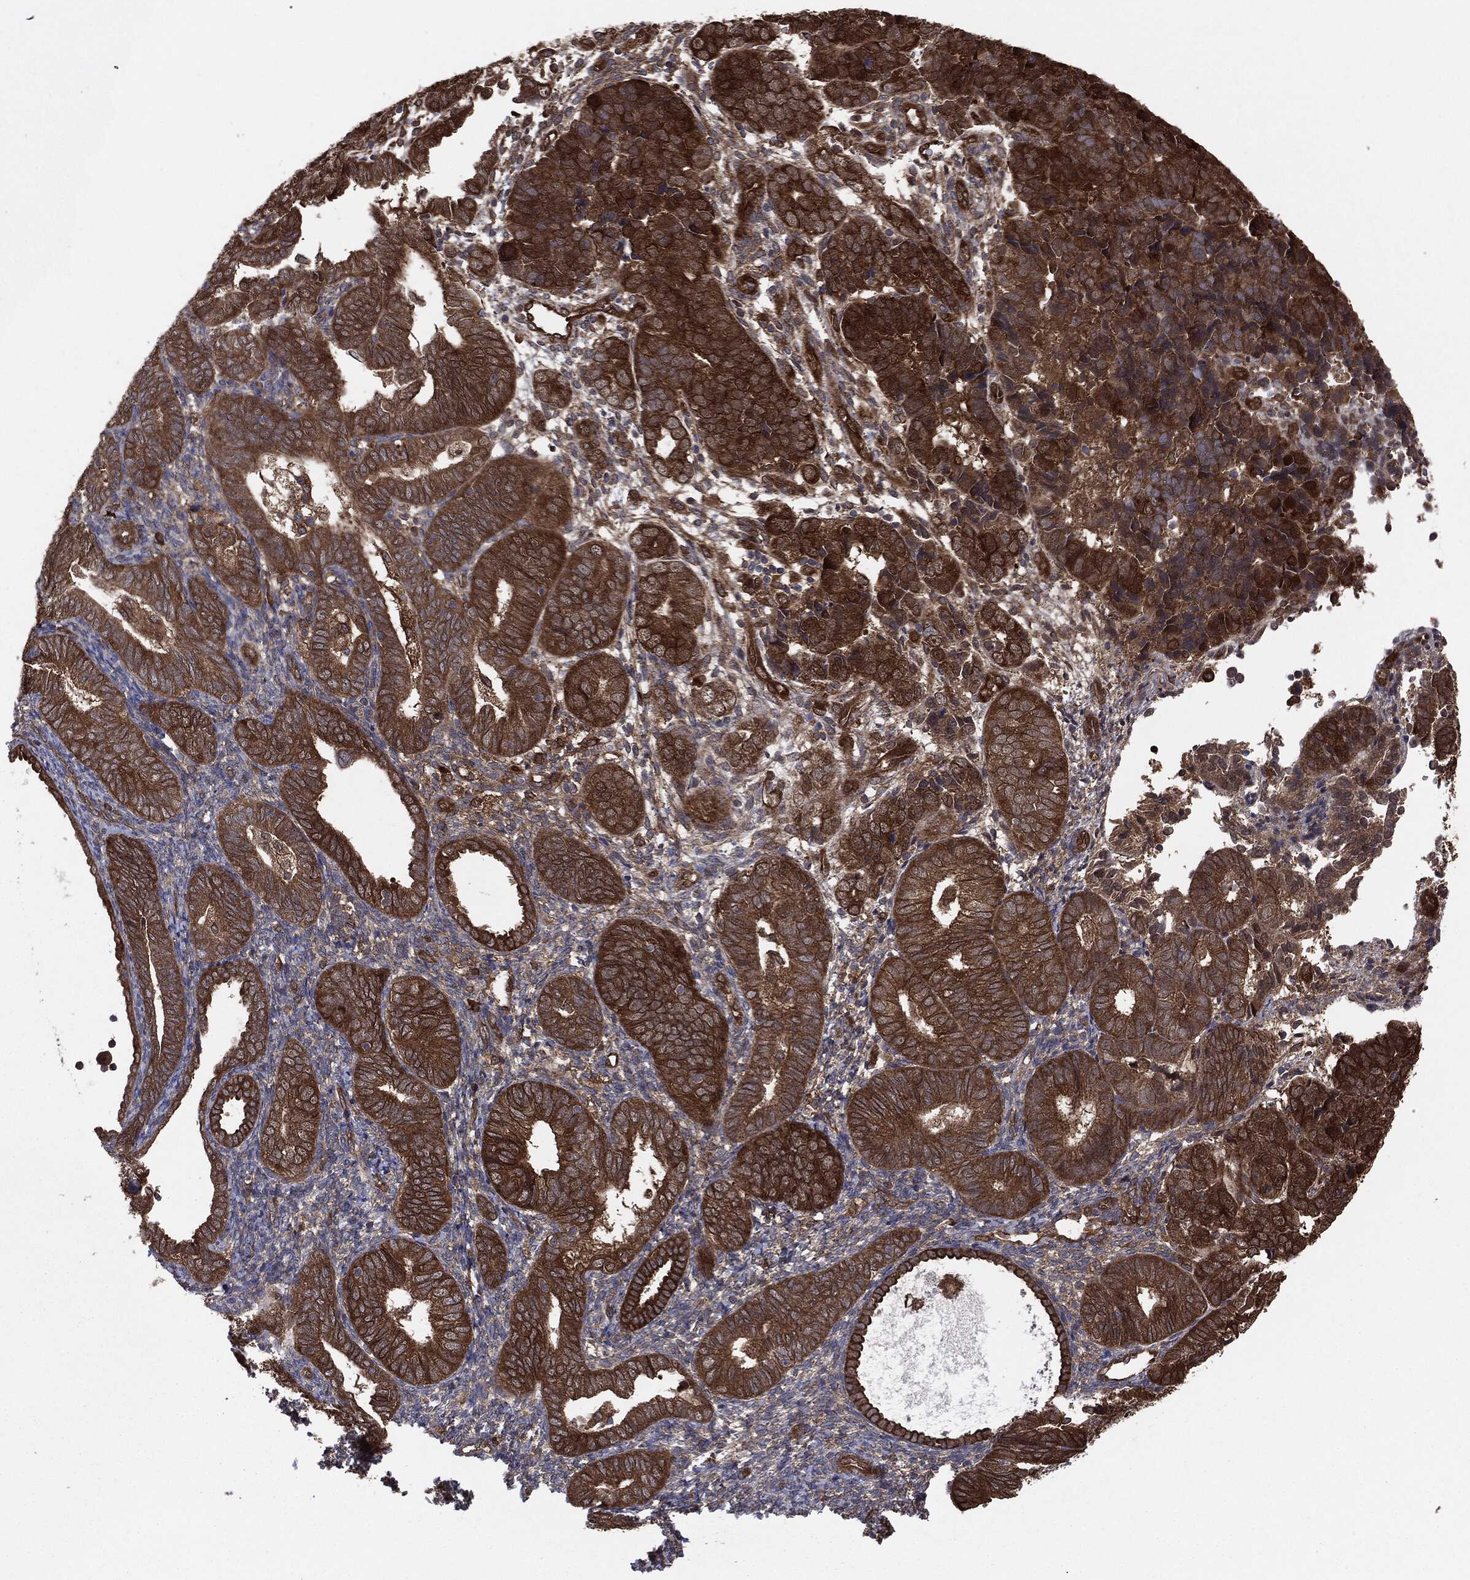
{"staining": {"intensity": "strong", "quantity": ">75%", "location": "cytoplasmic/membranous"}, "tissue": "endometrial cancer", "cell_type": "Tumor cells", "image_type": "cancer", "snomed": [{"axis": "morphology", "description": "Adenocarcinoma, NOS"}, {"axis": "topography", "description": "Endometrium"}], "caption": "Endometrial cancer (adenocarcinoma) stained for a protein (brown) shows strong cytoplasmic/membranous positive expression in approximately >75% of tumor cells.", "gene": "NME1", "patient": {"sex": "female", "age": 82}}